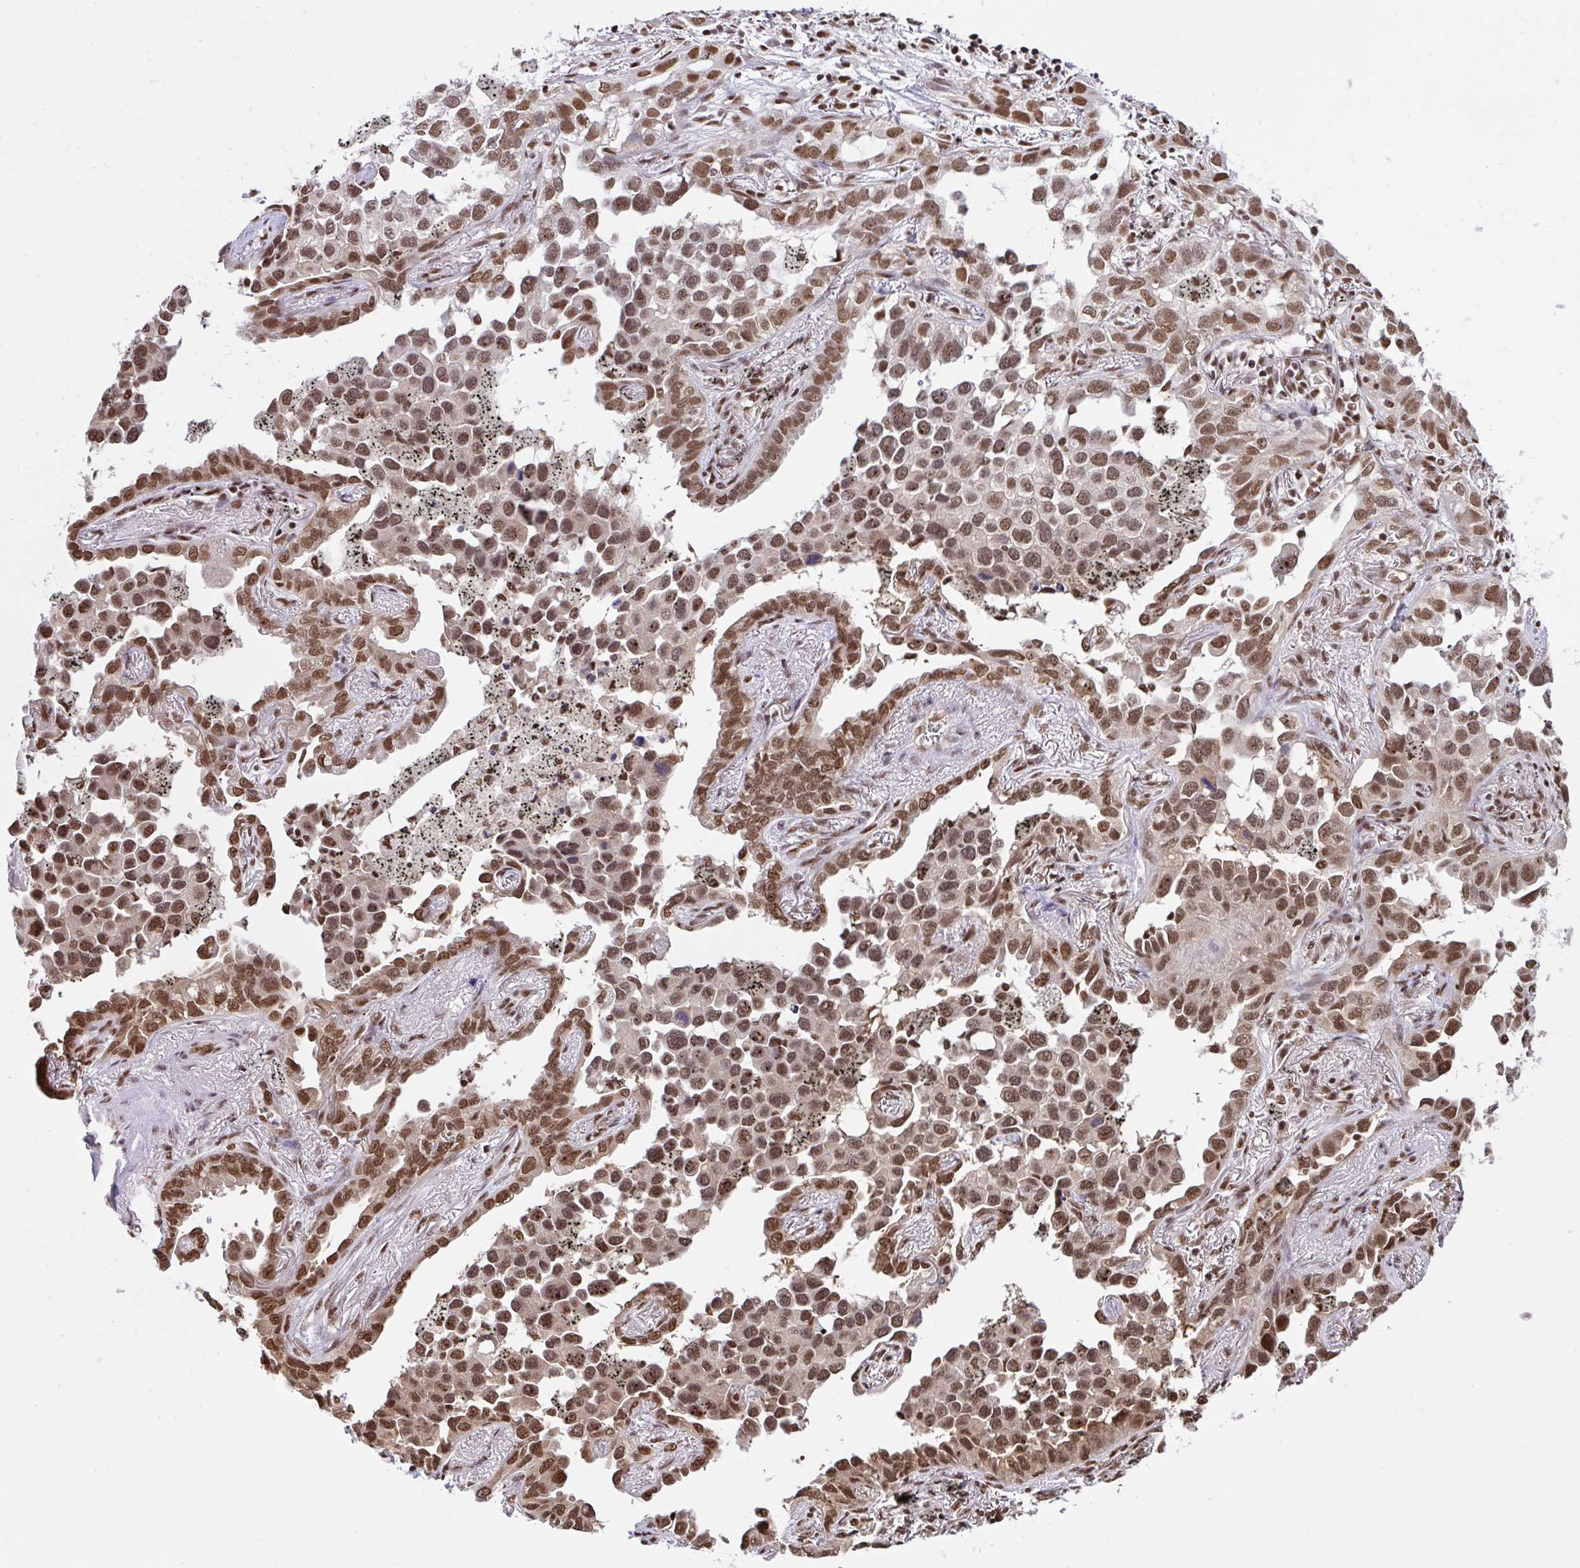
{"staining": {"intensity": "moderate", "quantity": ">75%", "location": "nuclear"}, "tissue": "lung cancer", "cell_type": "Tumor cells", "image_type": "cancer", "snomed": [{"axis": "morphology", "description": "Adenocarcinoma, NOS"}, {"axis": "topography", "description": "Lung"}], "caption": "Protein analysis of lung cancer tissue displays moderate nuclear staining in about >75% of tumor cells. The staining was performed using DAB (3,3'-diaminobenzidine), with brown indicating positive protein expression. Nuclei are stained blue with hematoxylin.", "gene": "ABCA9", "patient": {"sex": "male", "age": 67}}